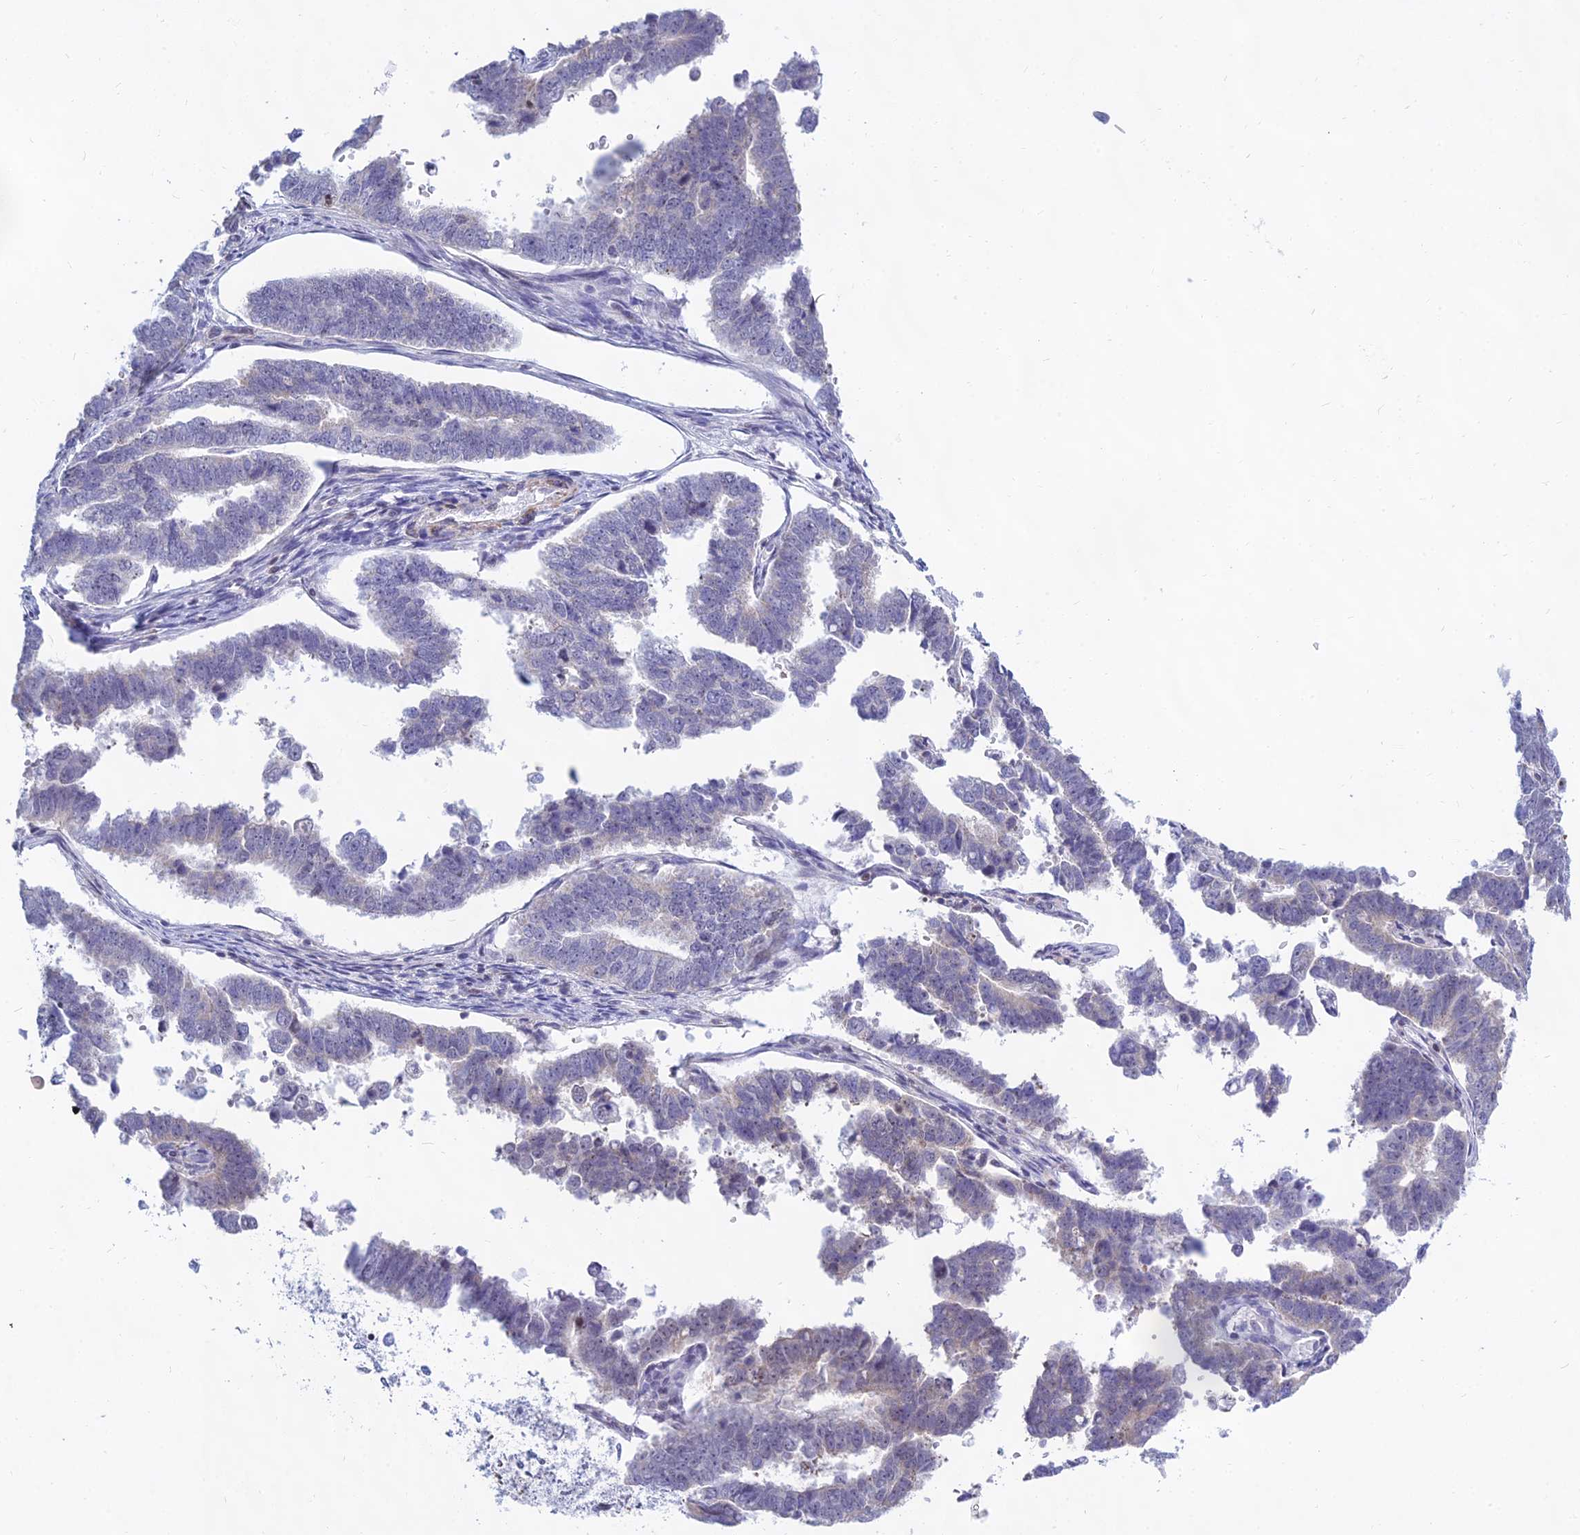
{"staining": {"intensity": "negative", "quantity": "none", "location": "none"}, "tissue": "endometrial cancer", "cell_type": "Tumor cells", "image_type": "cancer", "snomed": [{"axis": "morphology", "description": "Adenocarcinoma, NOS"}, {"axis": "topography", "description": "Endometrium"}], "caption": "IHC of adenocarcinoma (endometrial) reveals no expression in tumor cells. The staining was performed using DAB to visualize the protein expression in brown, while the nuclei were stained in blue with hematoxylin (Magnification: 20x).", "gene": "KRR1", "patient": {"sex": "female", "age": 75}}